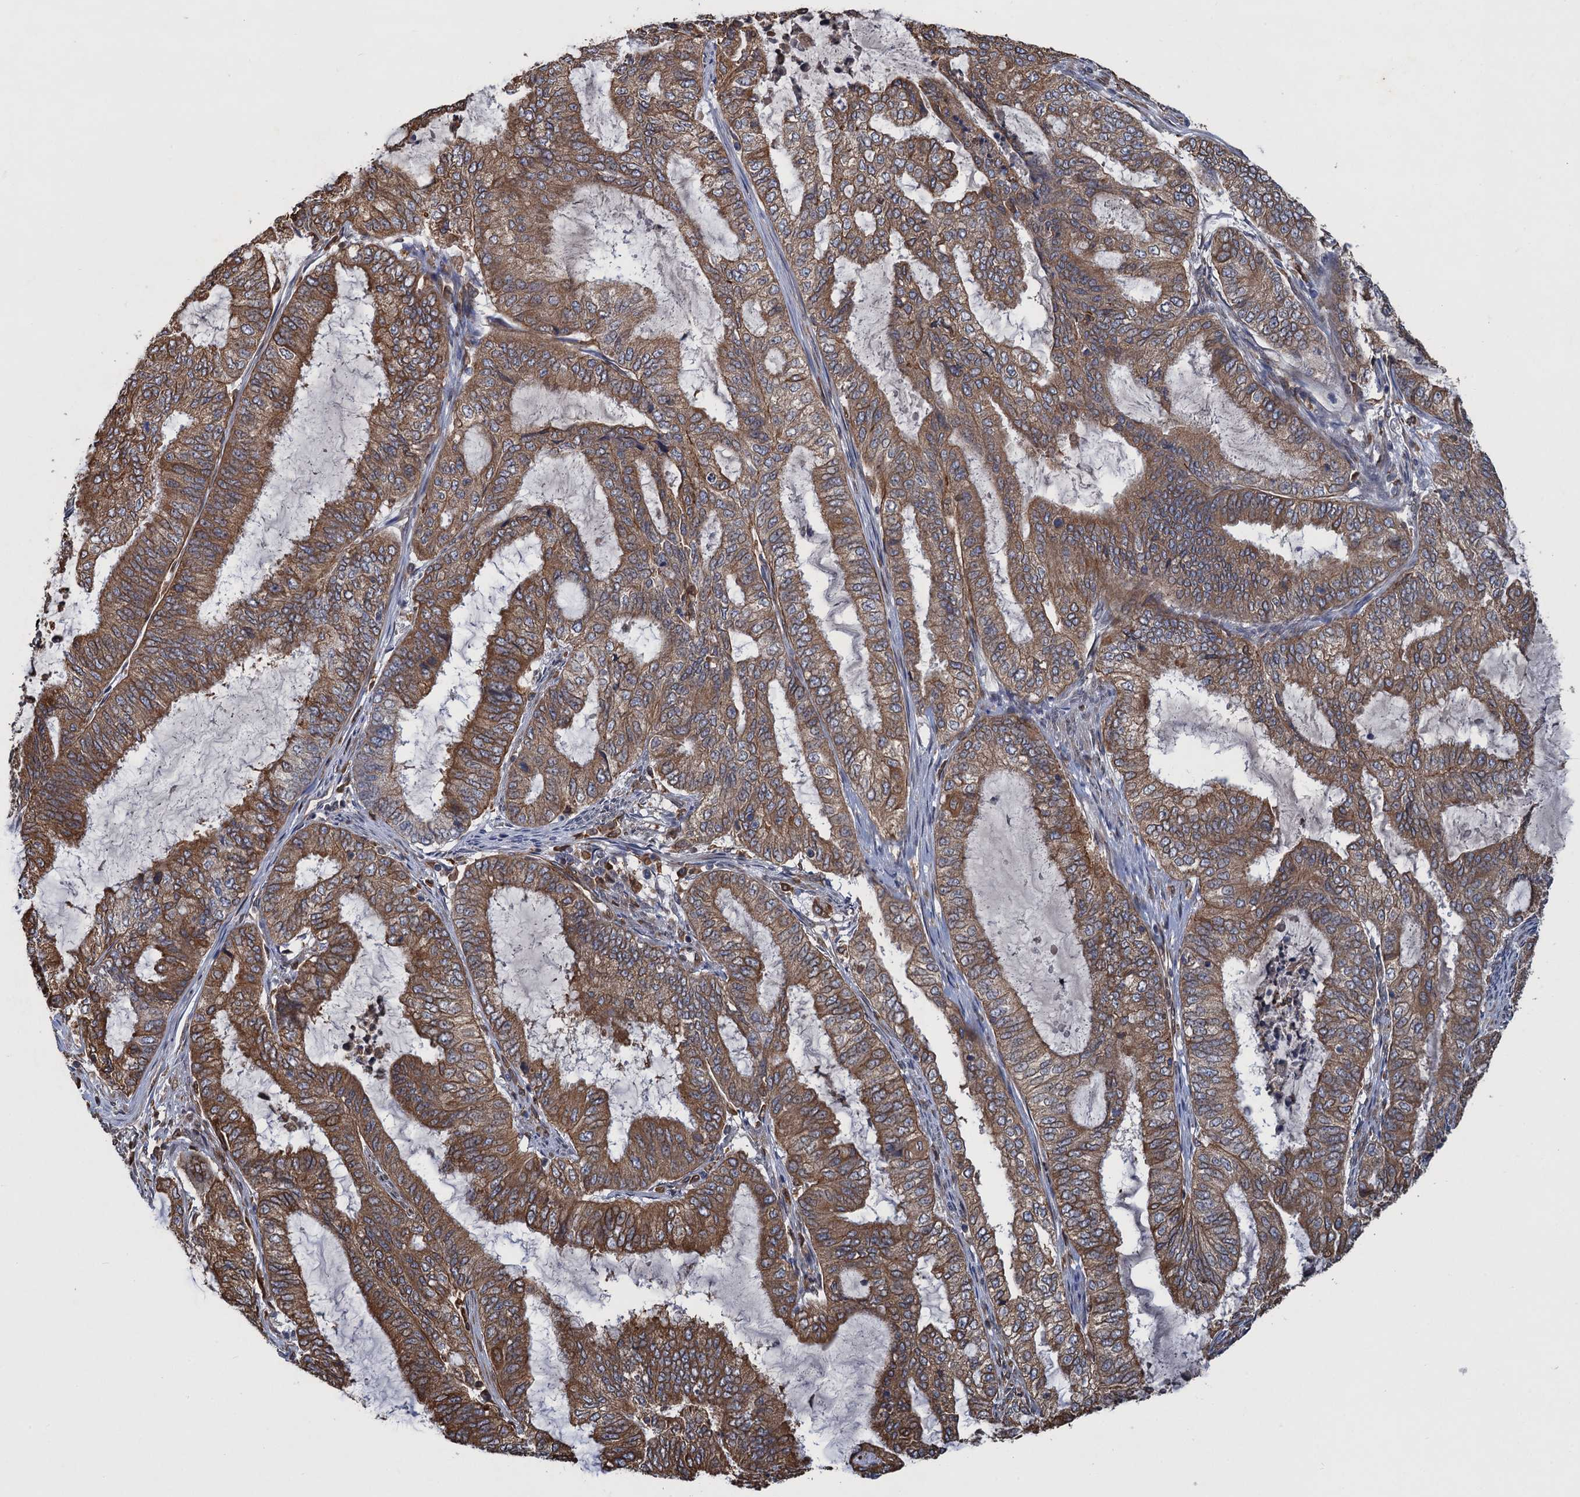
{"staining": {"intensity": "moderate", "quantity": ">75%", "location": "cytoplasmic/membranous"}, "tissue": "endometrial cancer", "cell_type": "Tumor cells", "image_type": "cancer", "snomed": [{"axis": "morphology", "description": "Adenocarcinoma, NOS"}, {"axis": "topography", "description": "Endometrium"}], "caption": "Brown immunohistochemical staining in adenocarcinoma (endometrial) demonstrates moderate cytoplasmic/membranous positivity in about >75% of tumor cells. (Stains: DAB in brown, nuclei in blue, Microscopy: brightfield microscopy at high magnification).", "gene": "ARMC5", "patient": {"sex": "female", "age": 51}}